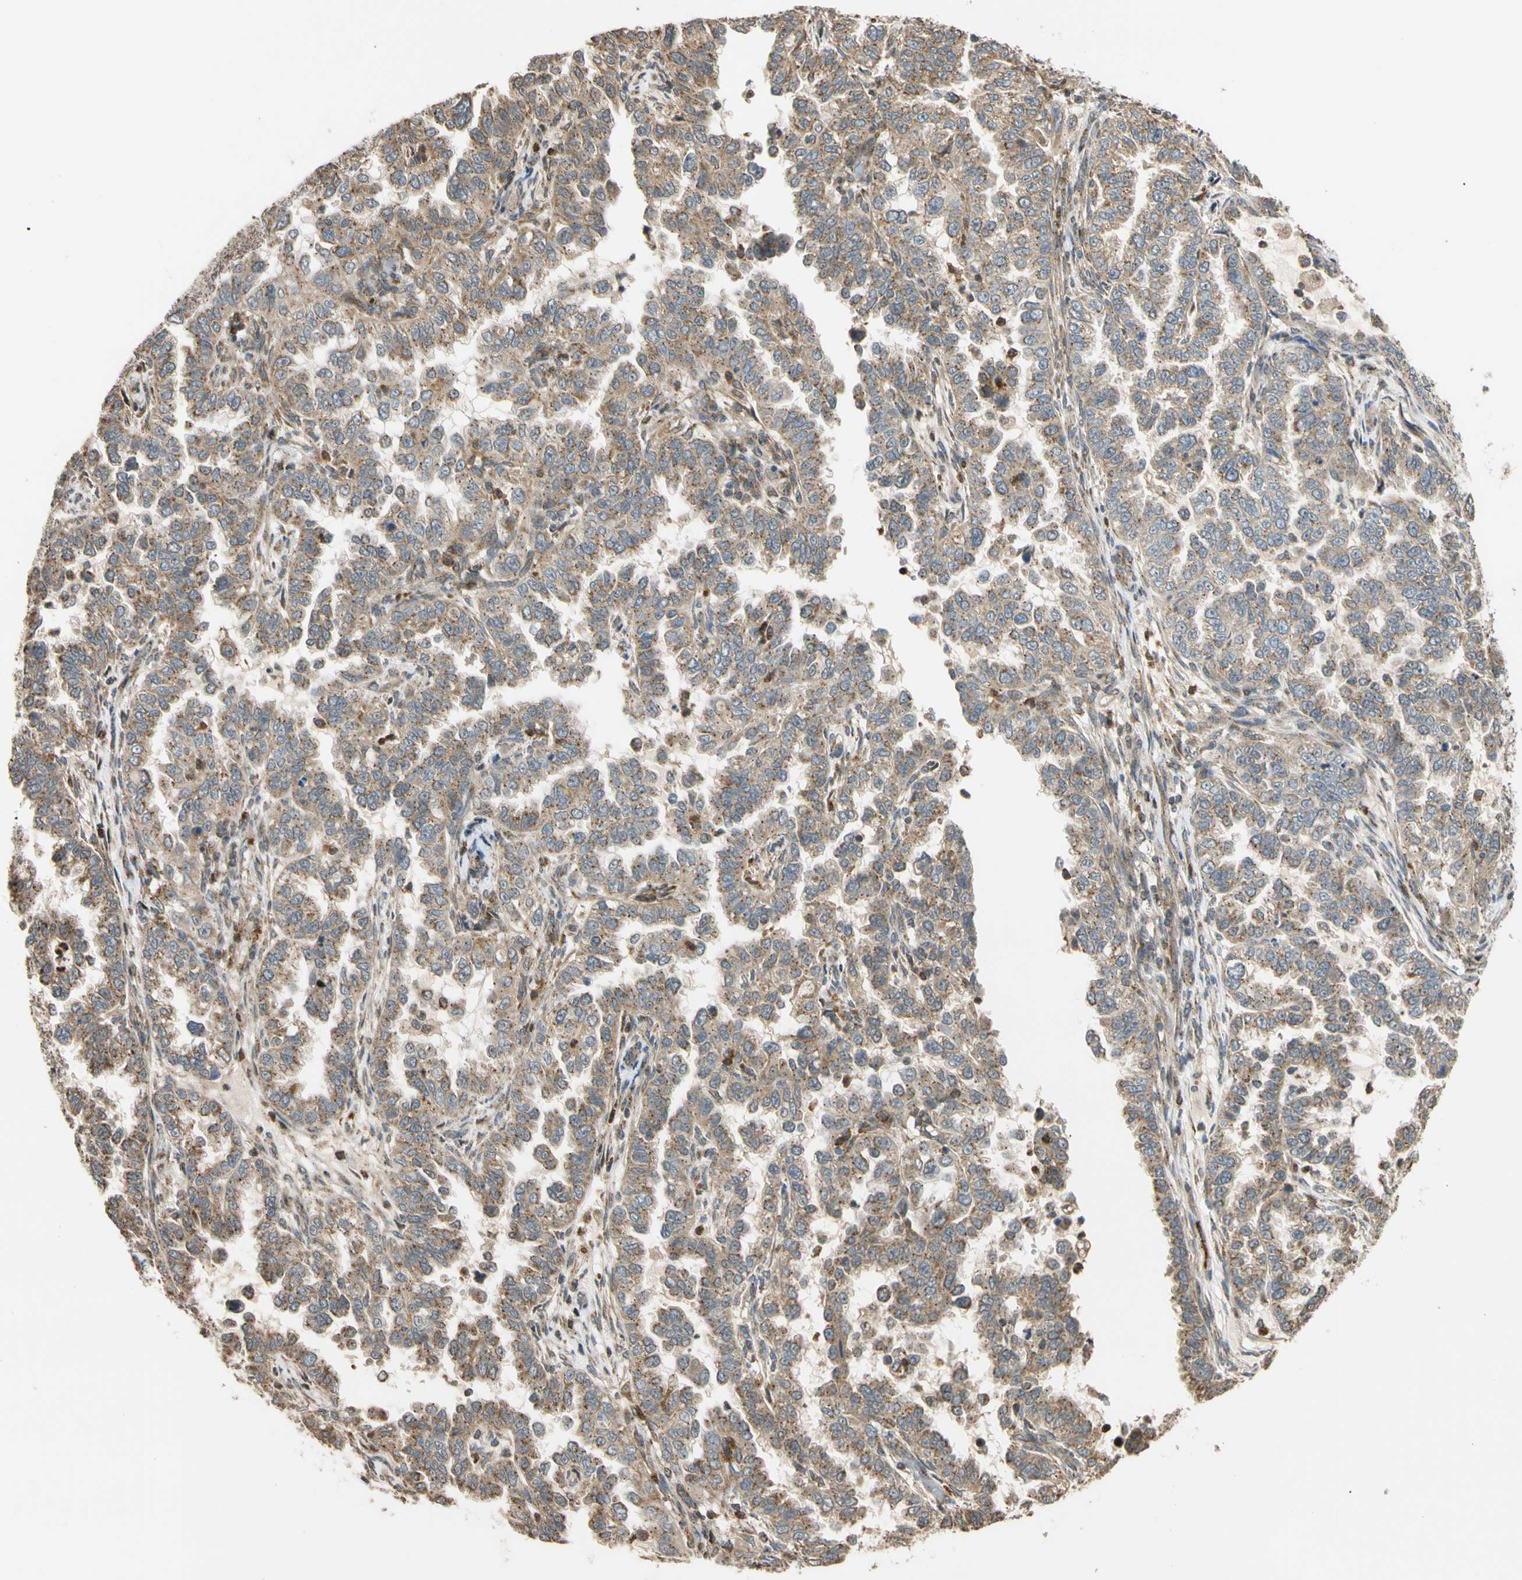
{"staining": {"intensity": "moderate", "quantity": ">75%", "location": "cytoplasmic/membranous"}, "tissue": "endometrial cancer", "cell_type": "Tumor cells", "image_type": "cancer", "snomed": [{"axis": "morphology", "description": "Adenocarcinoma, NOS"}, {"axis": "topography", "description": "Endometrium"}], "caption": "The photomicrograph reveals staining of endometrial cancer (adenocarcinoma), revealing moderate cytoplasmic/membranous protein staining (brown color) within tumor cells. (DAB (3,3'-diaminobenzidine) IHC with brightfield microscopy, high magnification).", "gene": "IP6K2", "patient": {"sex": "female", "age": 85}}